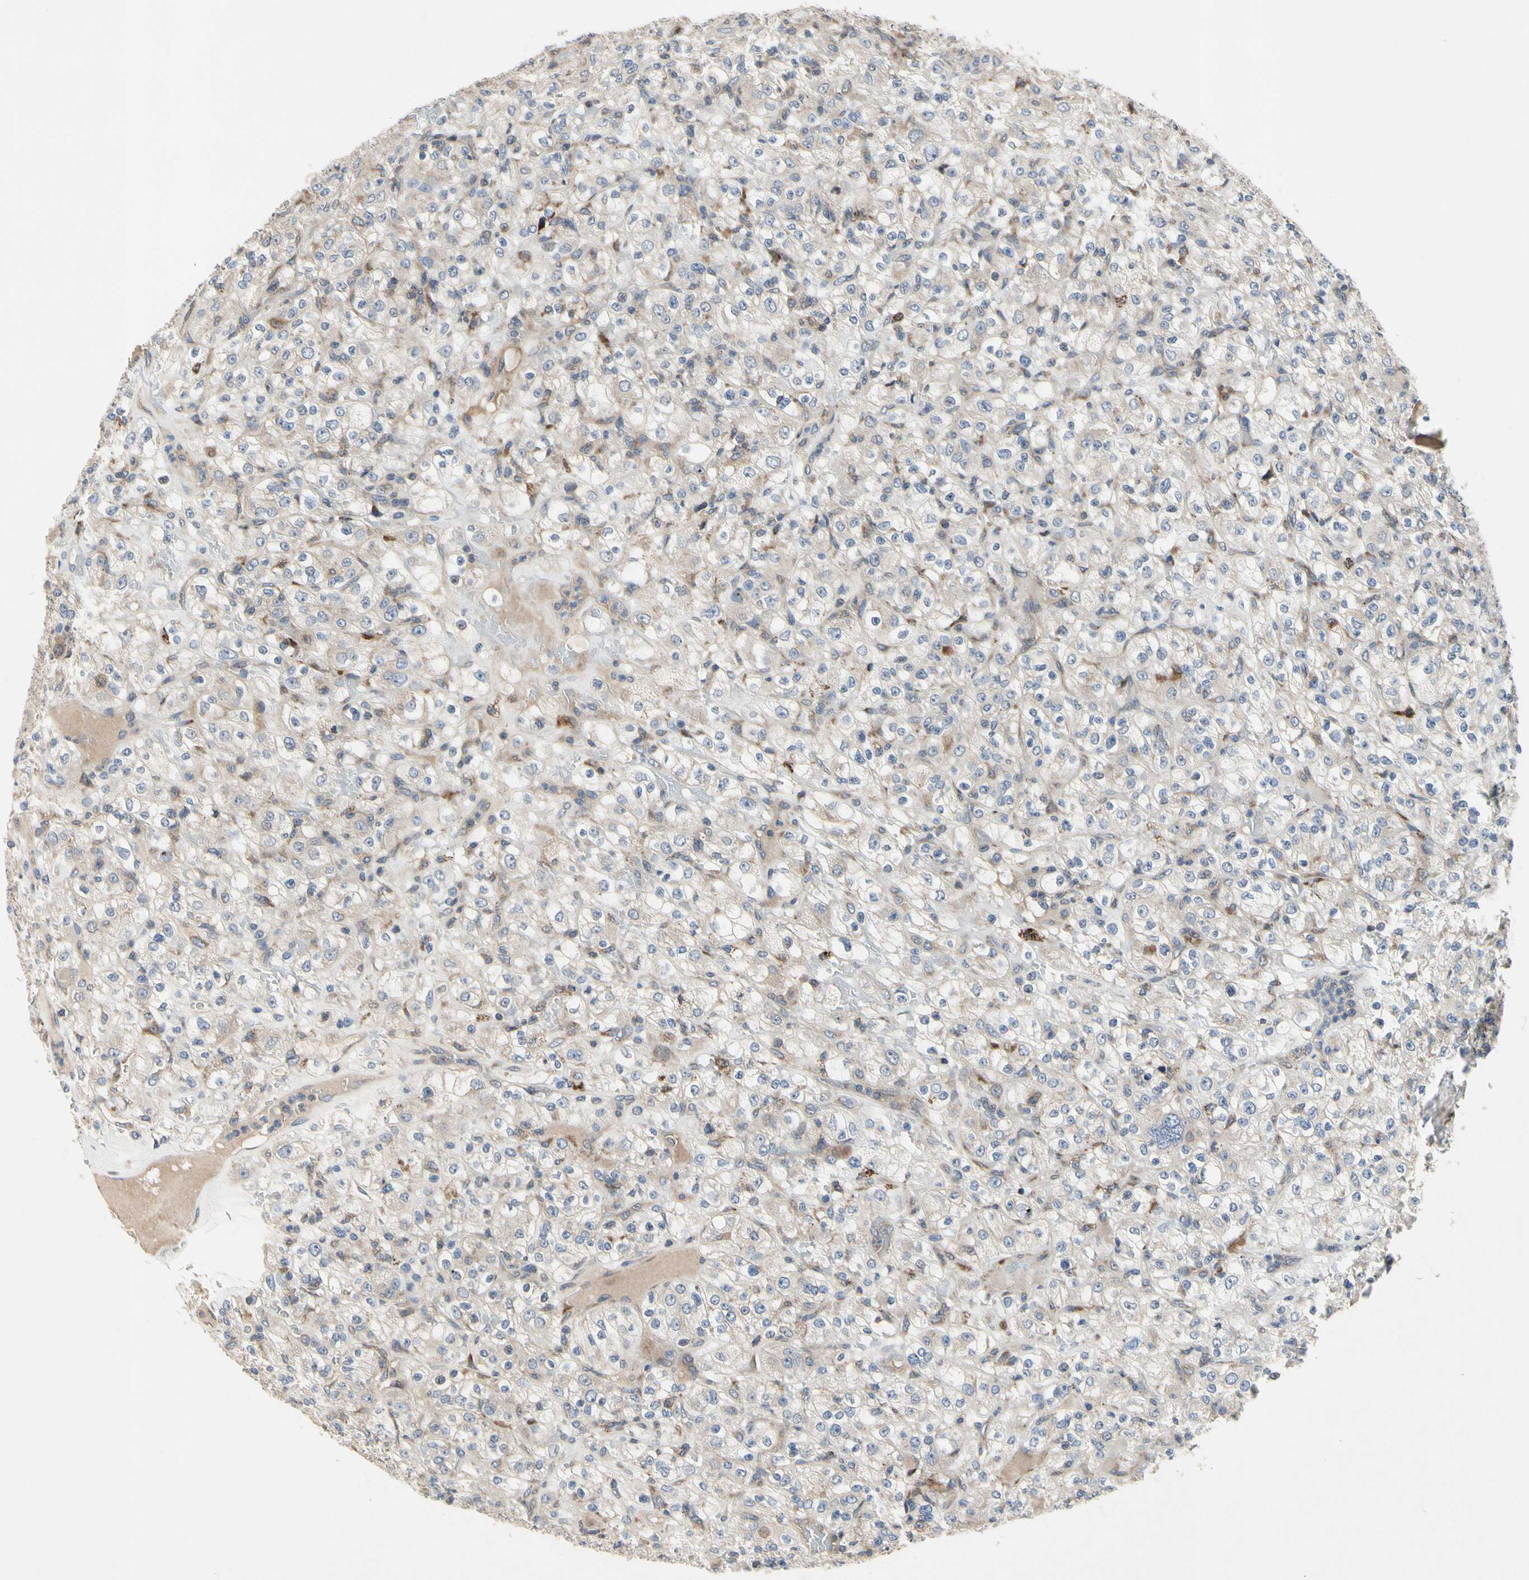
{"staining": {"intensity": "weak", "quantity": ">75%", "location": "cytoplasmic/membranous"}, "tissue": "renal cancer", "cell_type": "Tumor cells", "image_type": "cancer", "snomed": [{"axis": "morphology", "description": "Normal tissue, NOS"}, {"axis": "morphology", "description": "Adenocarcinoma, NOS"}, {"axis": "topography", "description": "Kidney"}], "caption": "Immunohistochemical staining of human adenocarcinoma (renal) exhibits low levels of weak cytoplasmic/membranous protein positivity in approximately >75% of tumor cells.", "gene": "MMEL1", "patient": {"sex": "female", "age": 72}}